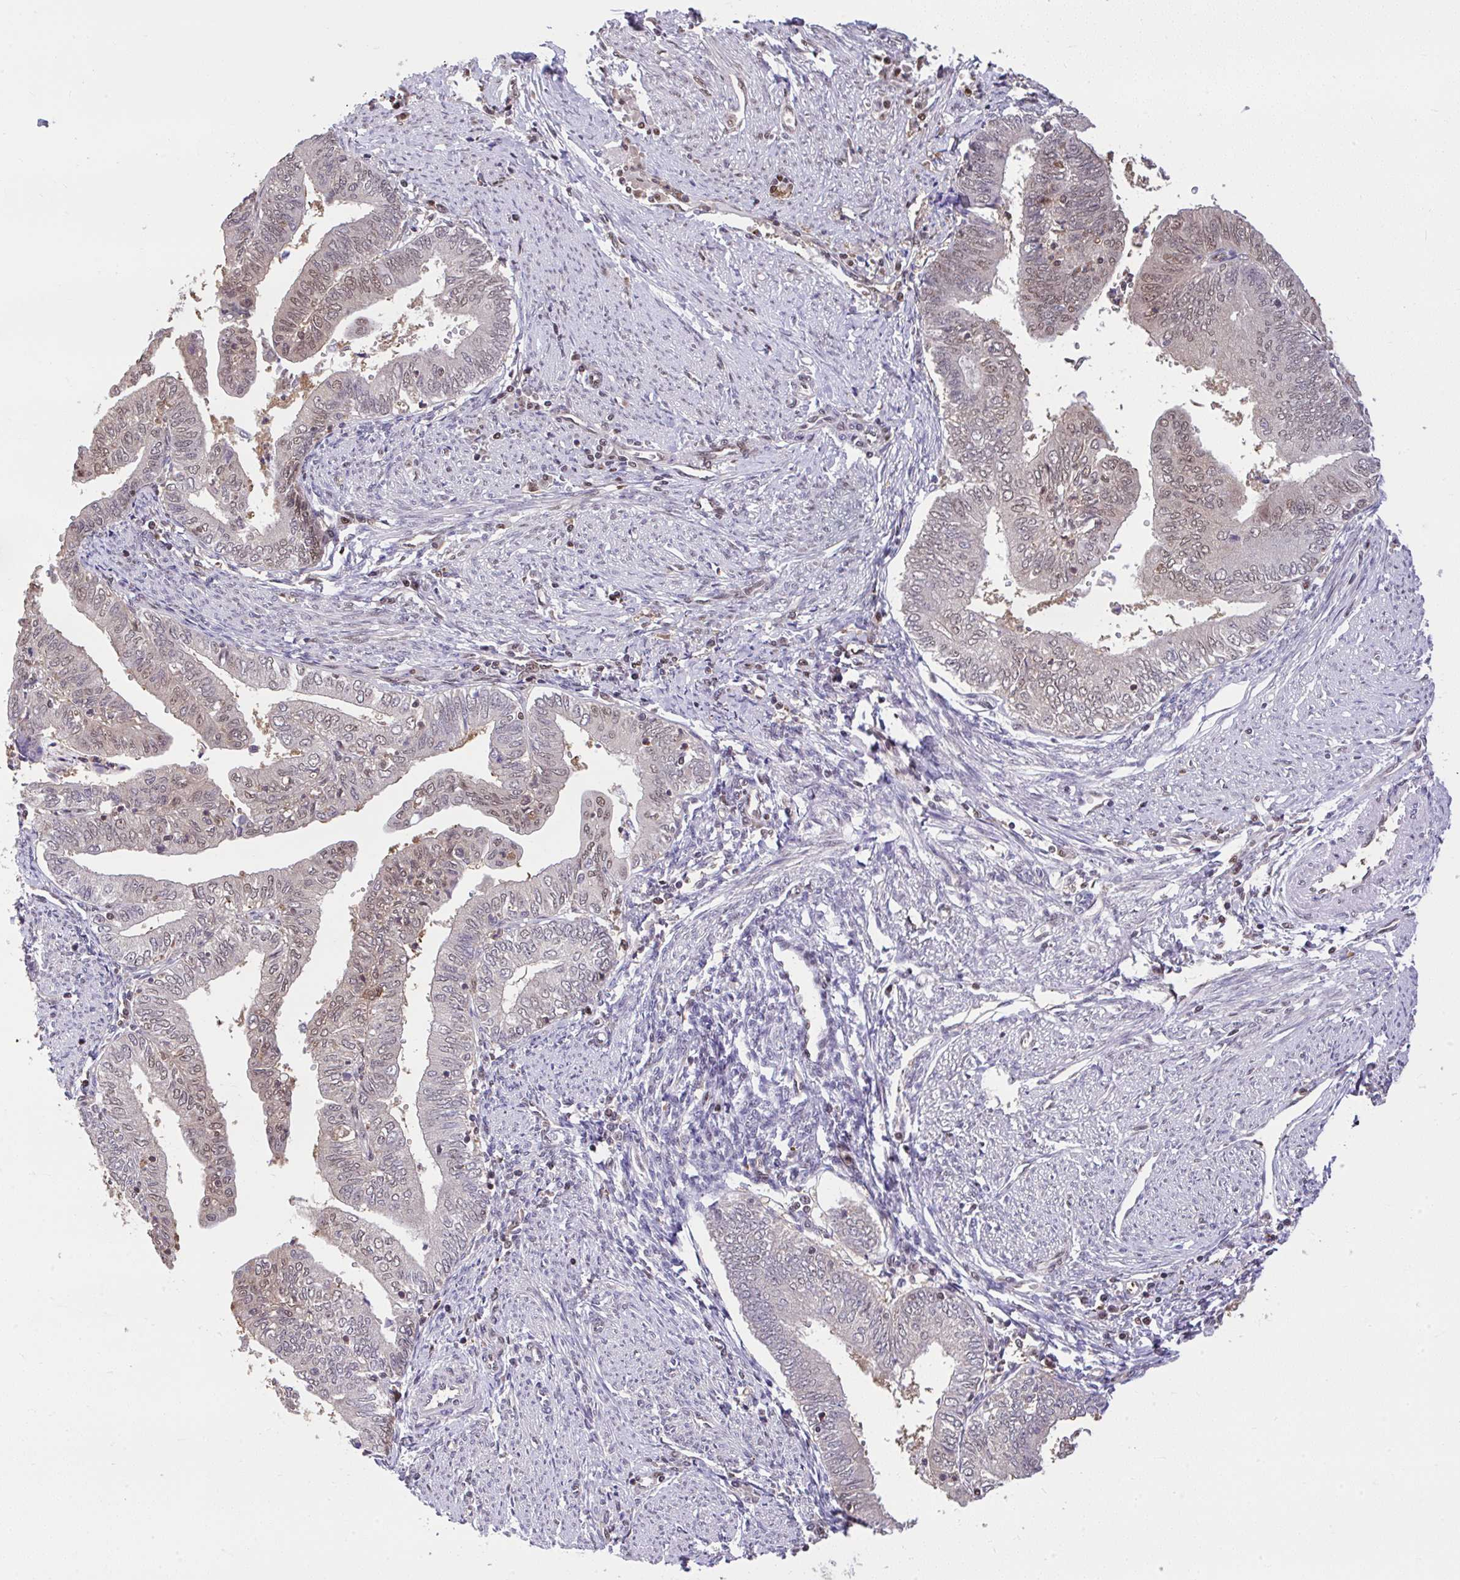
{"staining": {"intensity": "weak", "quantity": "25%-75%", "location": "nuclear"}, "tissue": "endometrial cancer", "cell_type": "Tumor cells", "image_type": "cancer", "snomed": [{"axis": "morphology", "description": "Adenocarcinoma, NOS"}, {"axis": "topography", "description": "Endometrium"}], "caption": "Endometrial adenocarcinoma stained for a protein (brown) exhibits weak nuclear positive expression in approximately 25%-75% of tumor cells.", "gene": "GLIS3", "patient": {"sex": "female", "age": 66}}